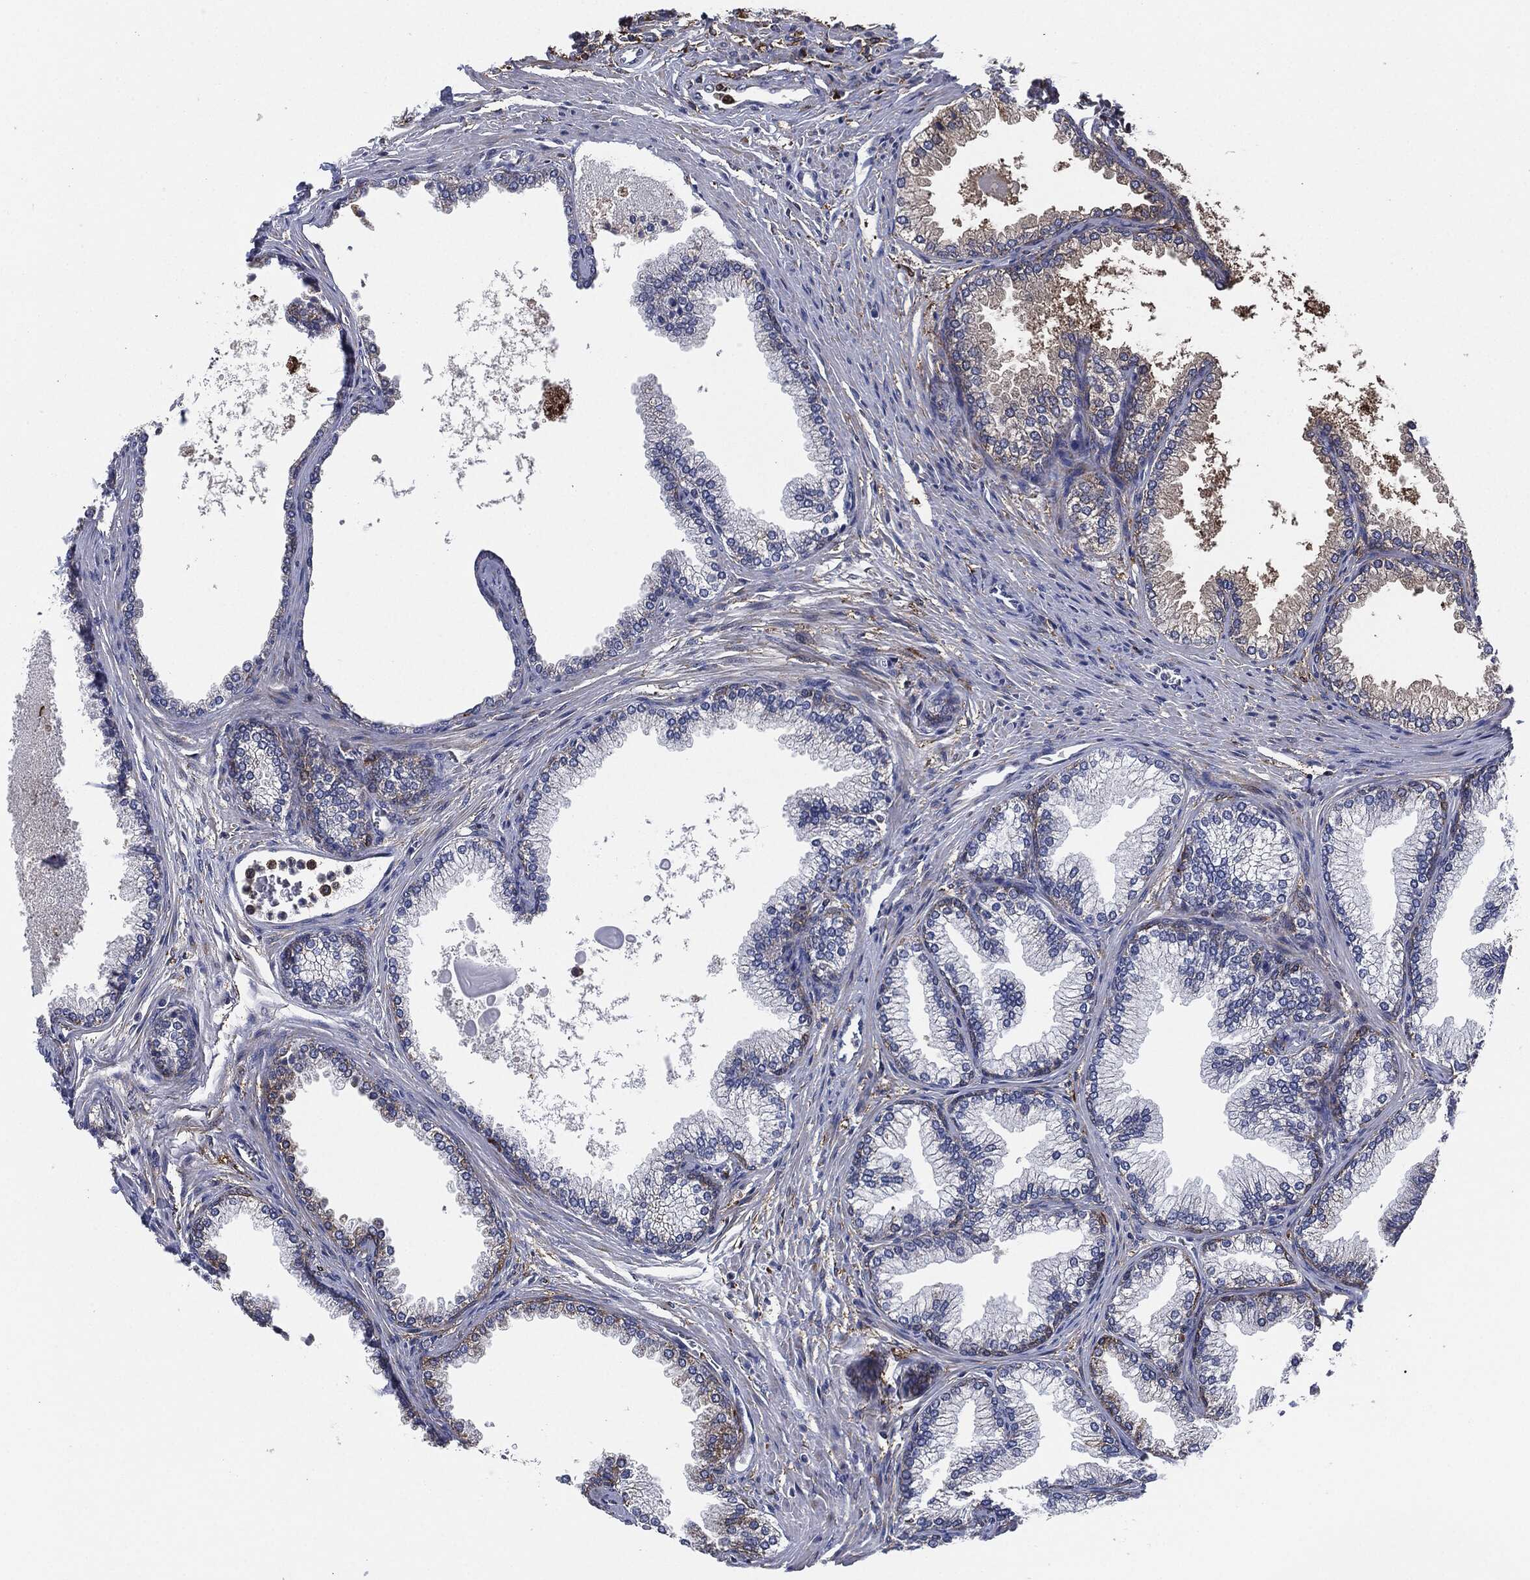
{"staining": {"intensity": "weak", "quantity": "<25%", "location": "cytoplasmic/membranous"}, "tissue": "prostate", "cell_type": "Glandular cells", "image_type": "normal", "snomed": [{"axis": "morphology", "description": "Normal tissue, NOS"}, {"axis": "topography", "description": "Prostate"}], "caption": "Human prostate stained for a protein using immunohistochemistry demonstrates no positivity in glandular cells.", "gene": "TMEM11", "patient": {"sex": "male", "age": 72}}